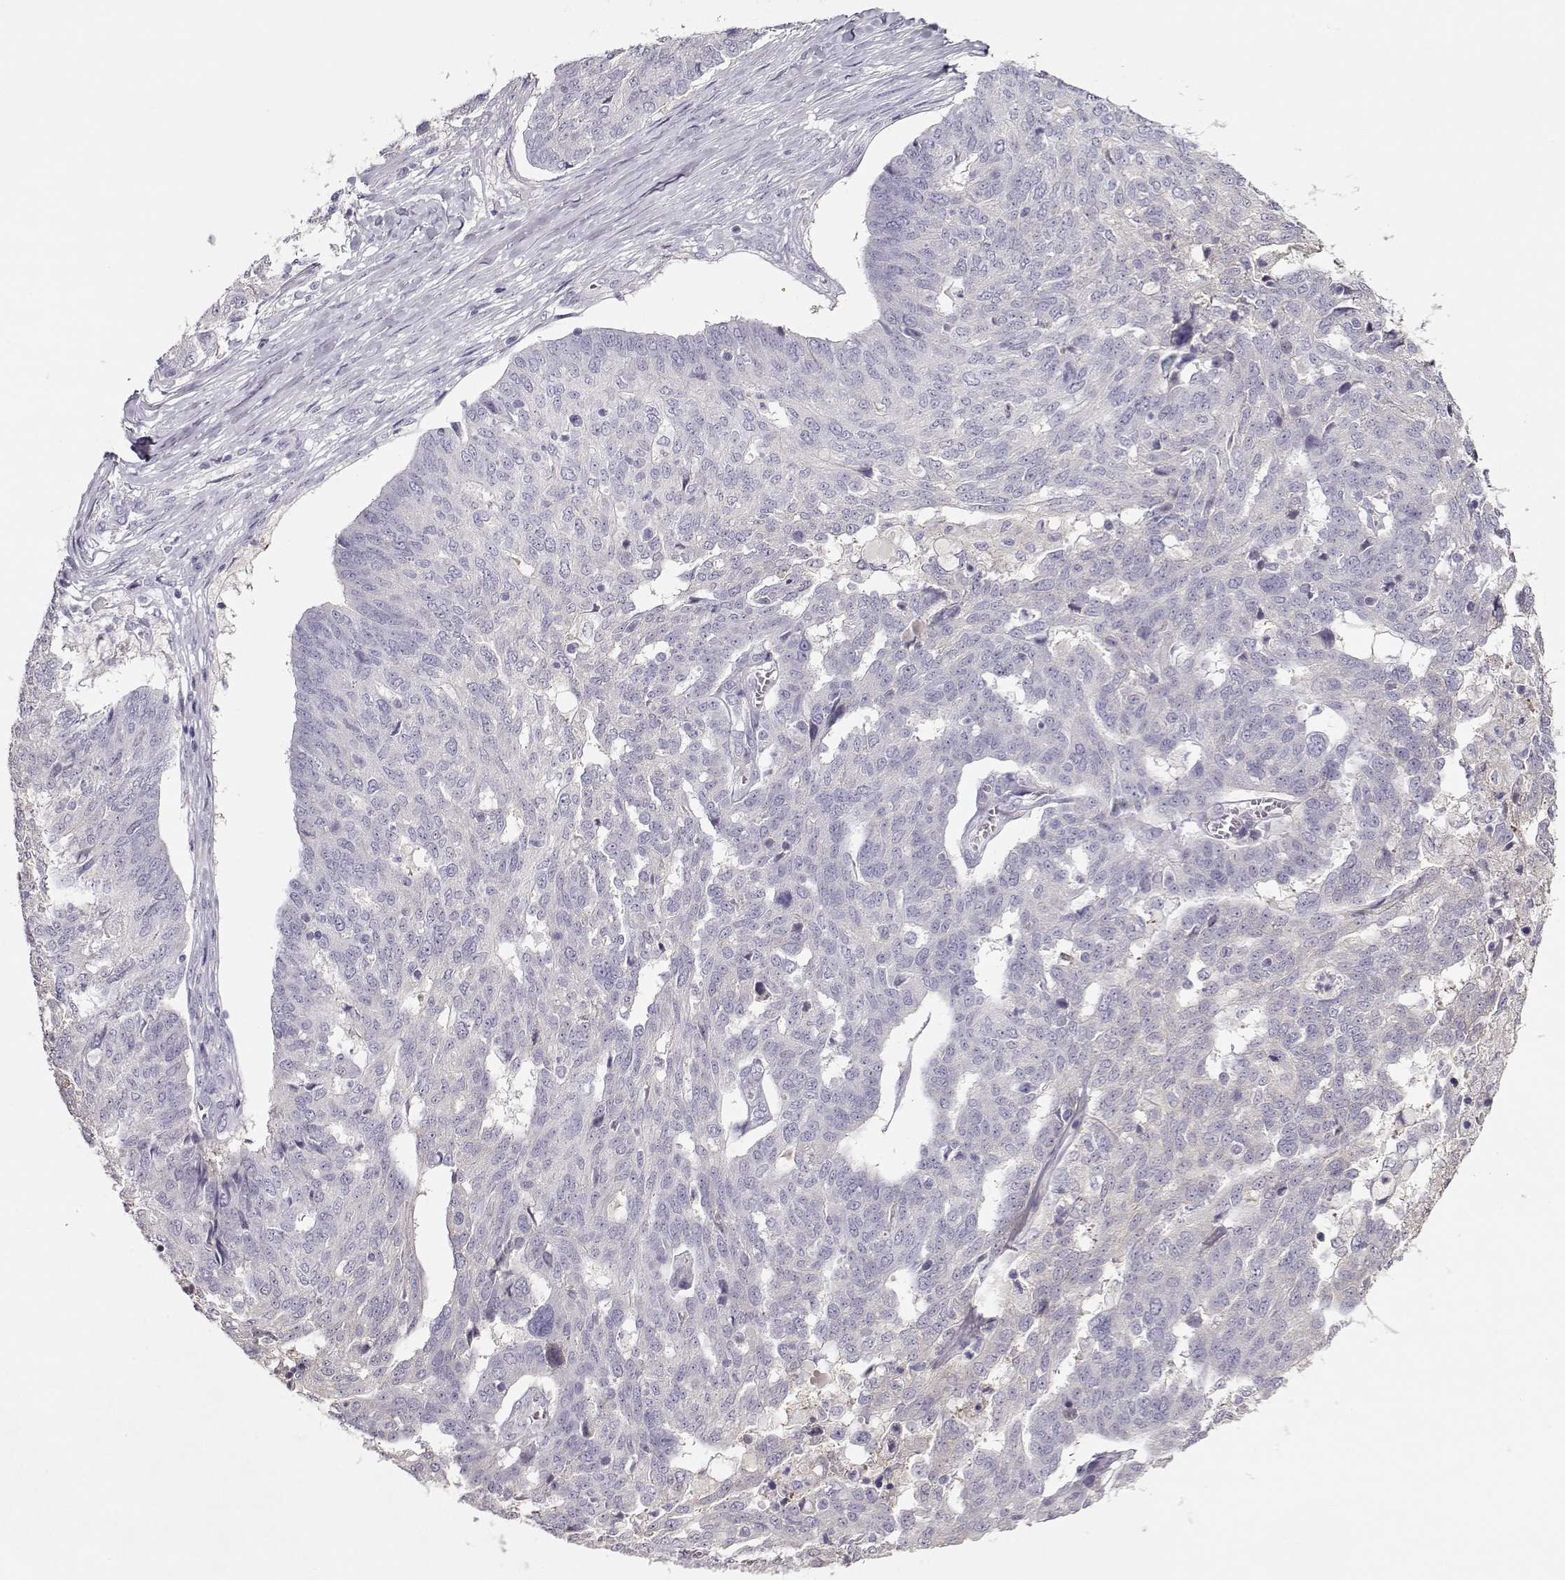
{"staining": {"intensity": "negative", "quantity": "none", "location": "none"}, "tissue": "ovarian cancer", "cell_type": "Tumor cells", "image_type": "cancer", "snomed": [{"axis": "morphology", "description": "Cystadenocarcinoma, serous, NOS"}, {"axis": "topography", "description": "Ovary"}], "caption": "Tumor cells show no significant expression in ovarian serous cystadenocarcinoma.", "gene": "NDRG4", "patient": {"sex": "female", "age": 67}}